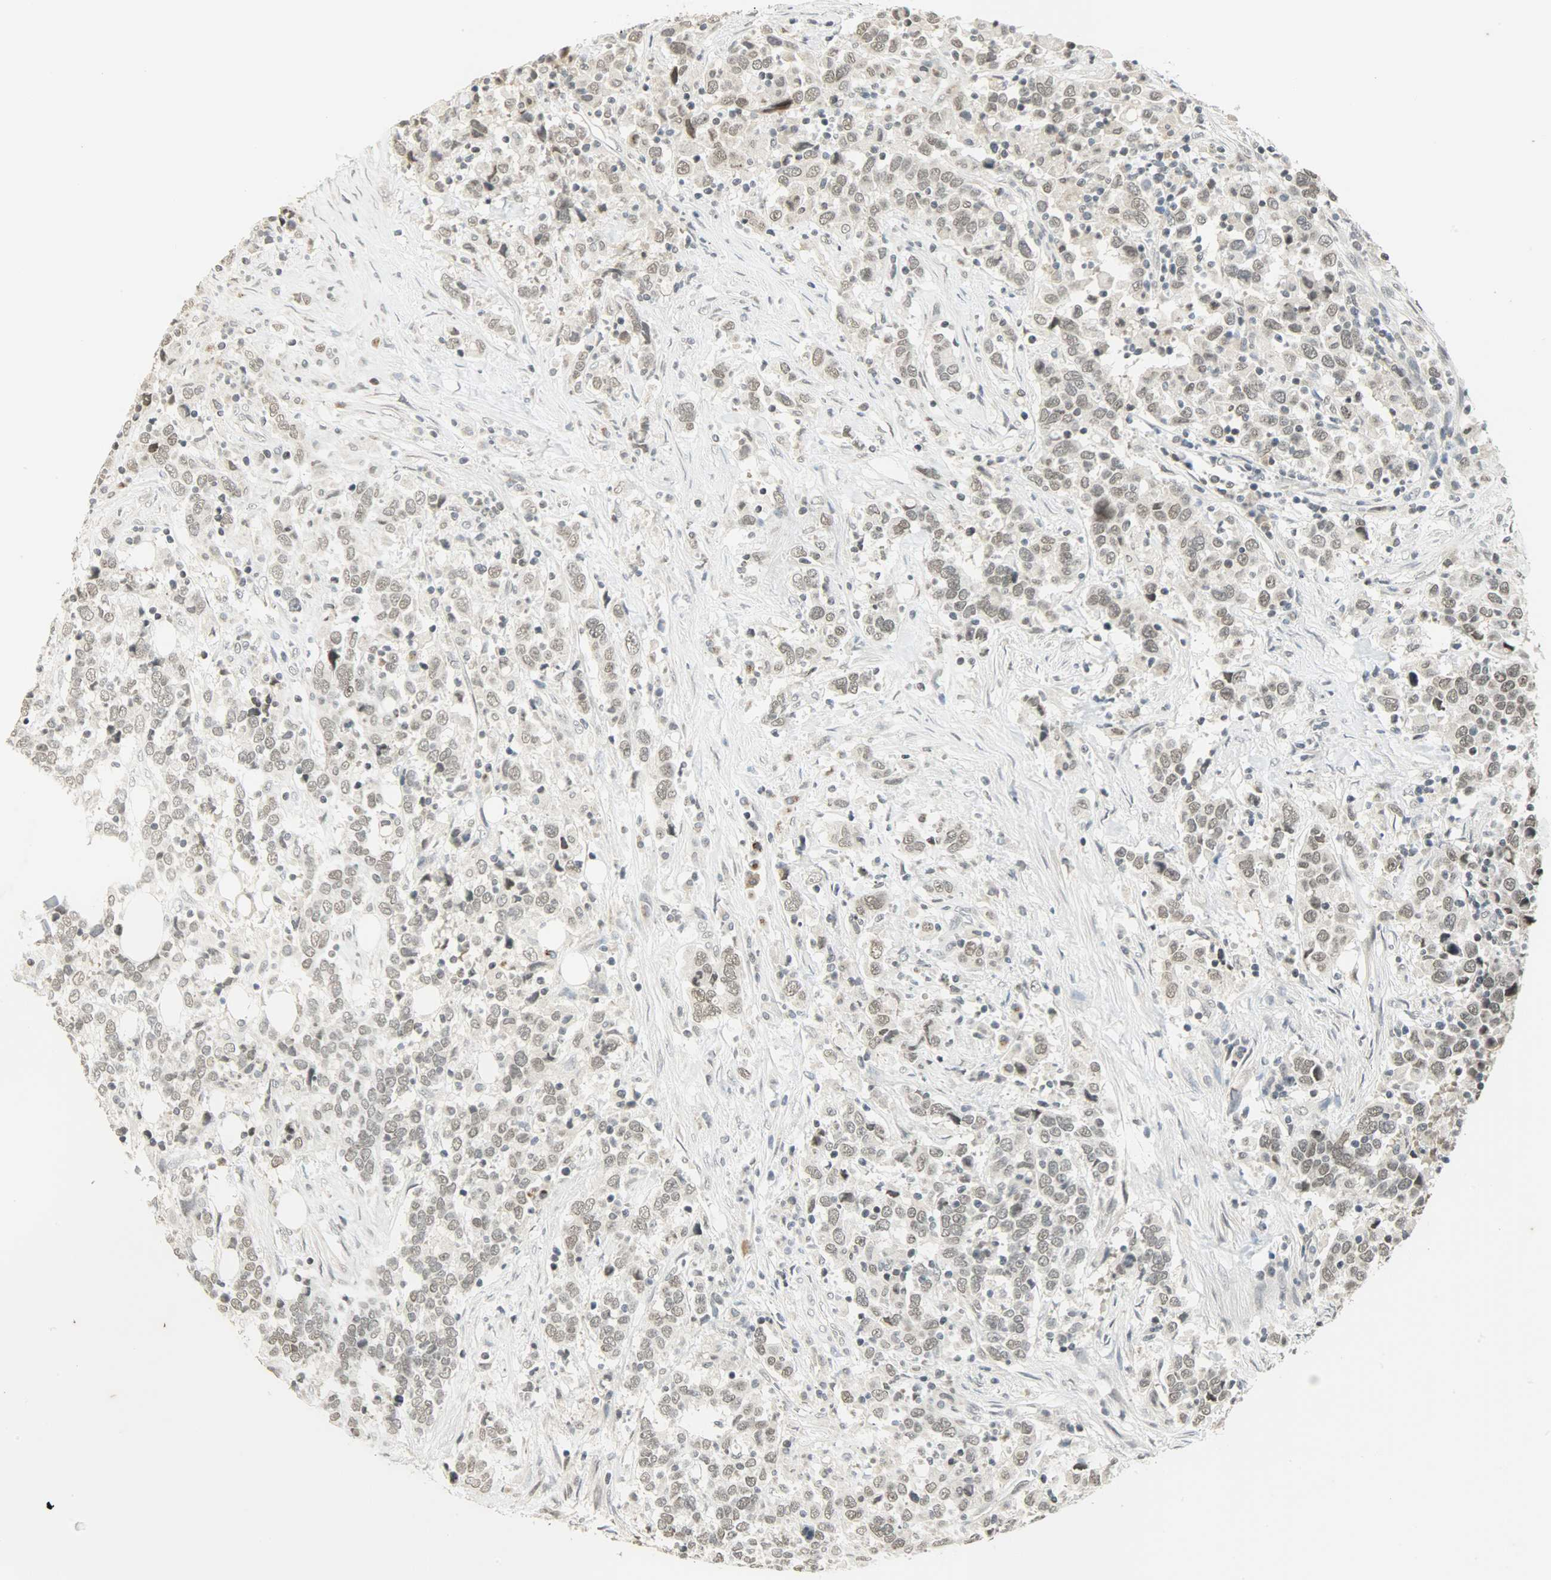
{"staining": {"intensity": "weak", "quantity": "<25%", "location": "nuclear"}, "tissue": "urothelial cancer", "cell_type": "Tumor cells", "image_type": "cancer", "snomed": [{"axis": "morphology", "description": "Urothelial carcinoma, High grade"}, {"axis": "topography", "description": "Urinary bladder"}], "caption": "The IHC image has no significant expression in tumor cells of urothelial cancer tissue.", "gene": "SMARCA5", "patient": {"sex": "male", "age": 61}}